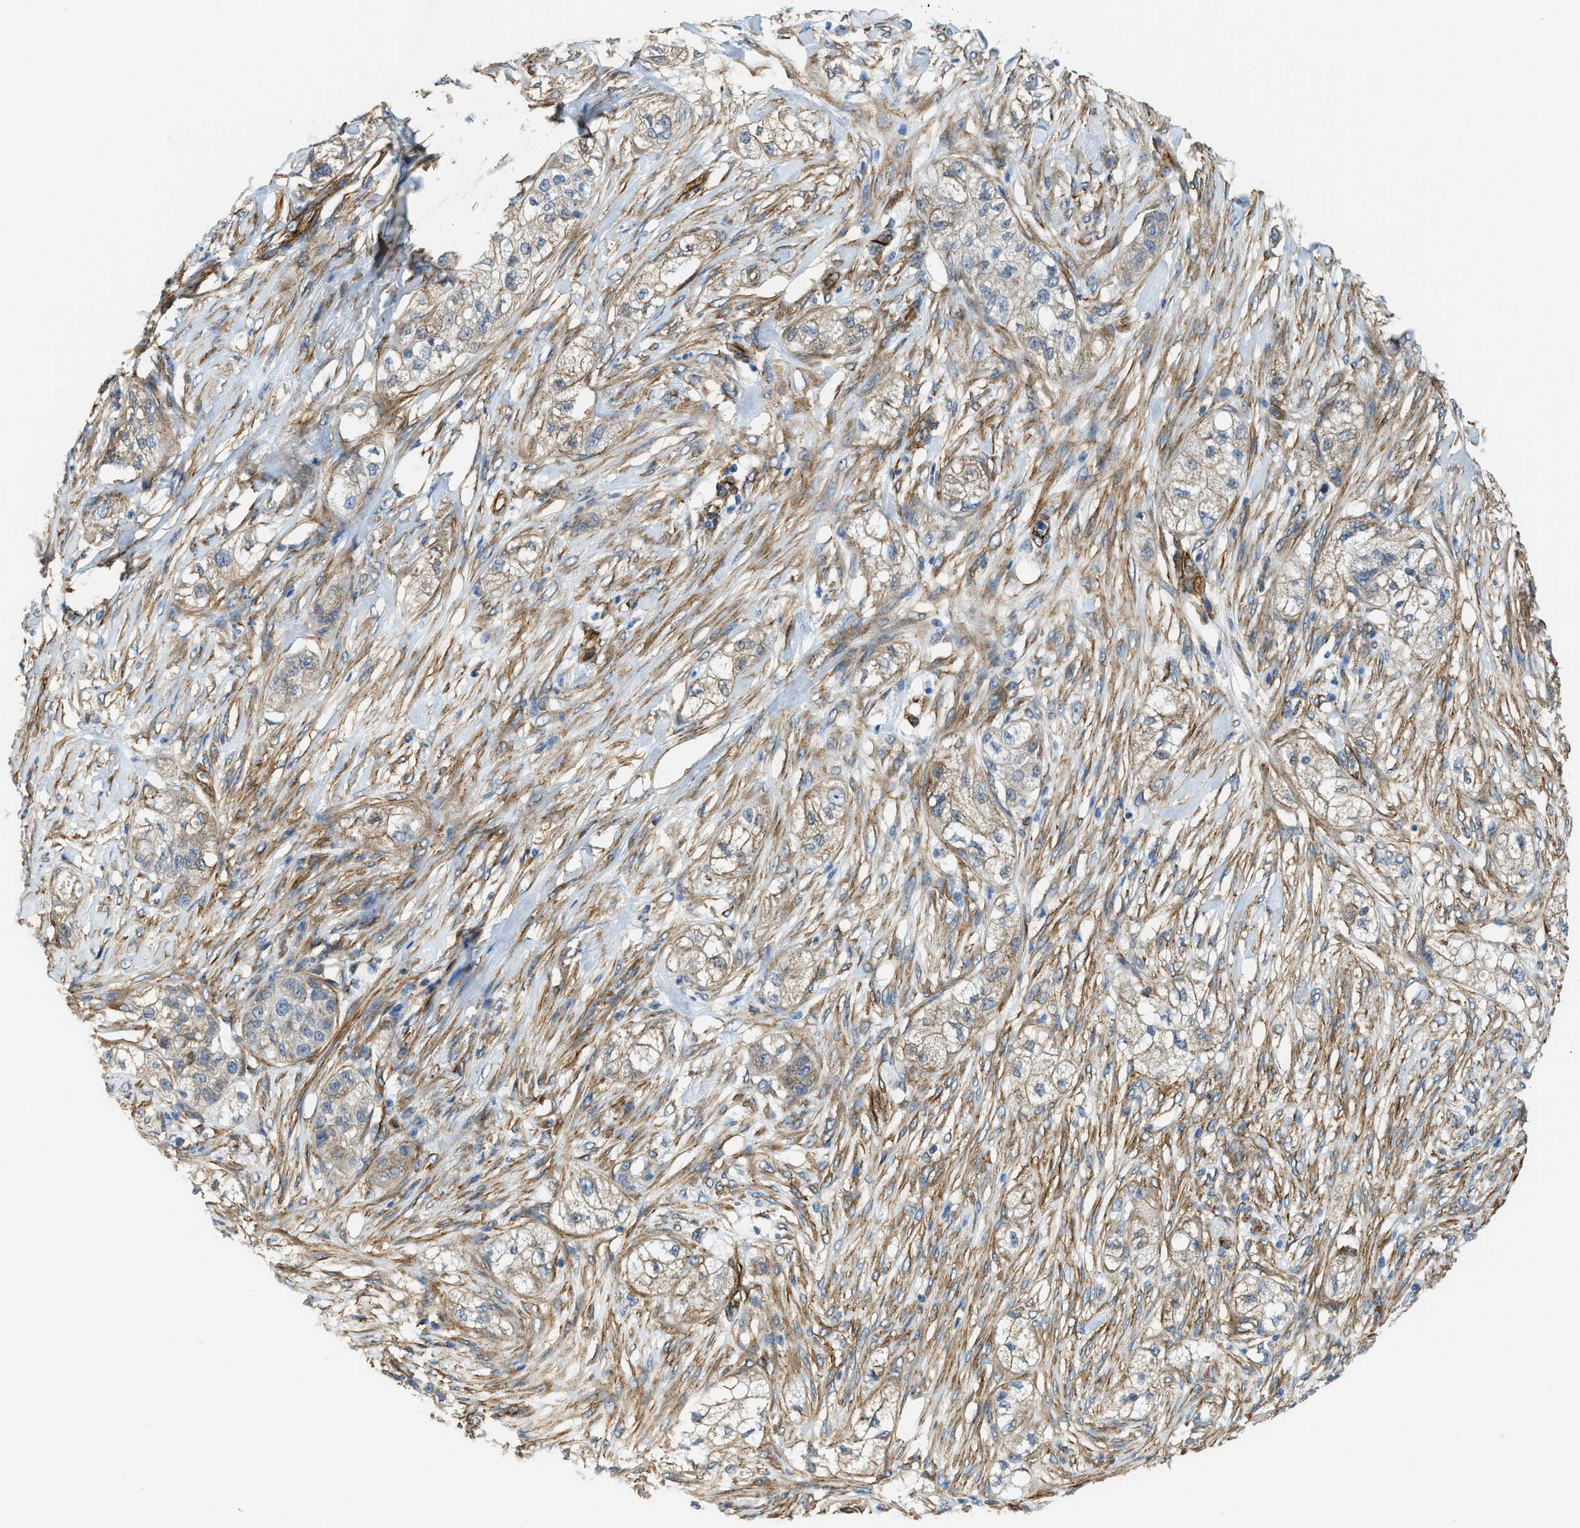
{"staining": {"intensity": "moderate", "quantity": ">75%", "location": "cytoplasmic/membranous"}, "tissue": "pancreatic cancer", "cell_type": "Tumor cells", "image_type": "cancer", "snomed": [{"axis": "morphology", "description": "Adenocarcinoma, NOS"}, {"axis": "topography", "description": "Pancreas"}], "caption": "A histopathology image showing moderate cytoplasmic/membranous staining in about >75% of tumor cells in pancreatic cancer (adenocarcinoma), as visualized by brown immunohistochemical staining.", "gene": "TMEM43", "patient": {"sex": "female", "age": 78}}